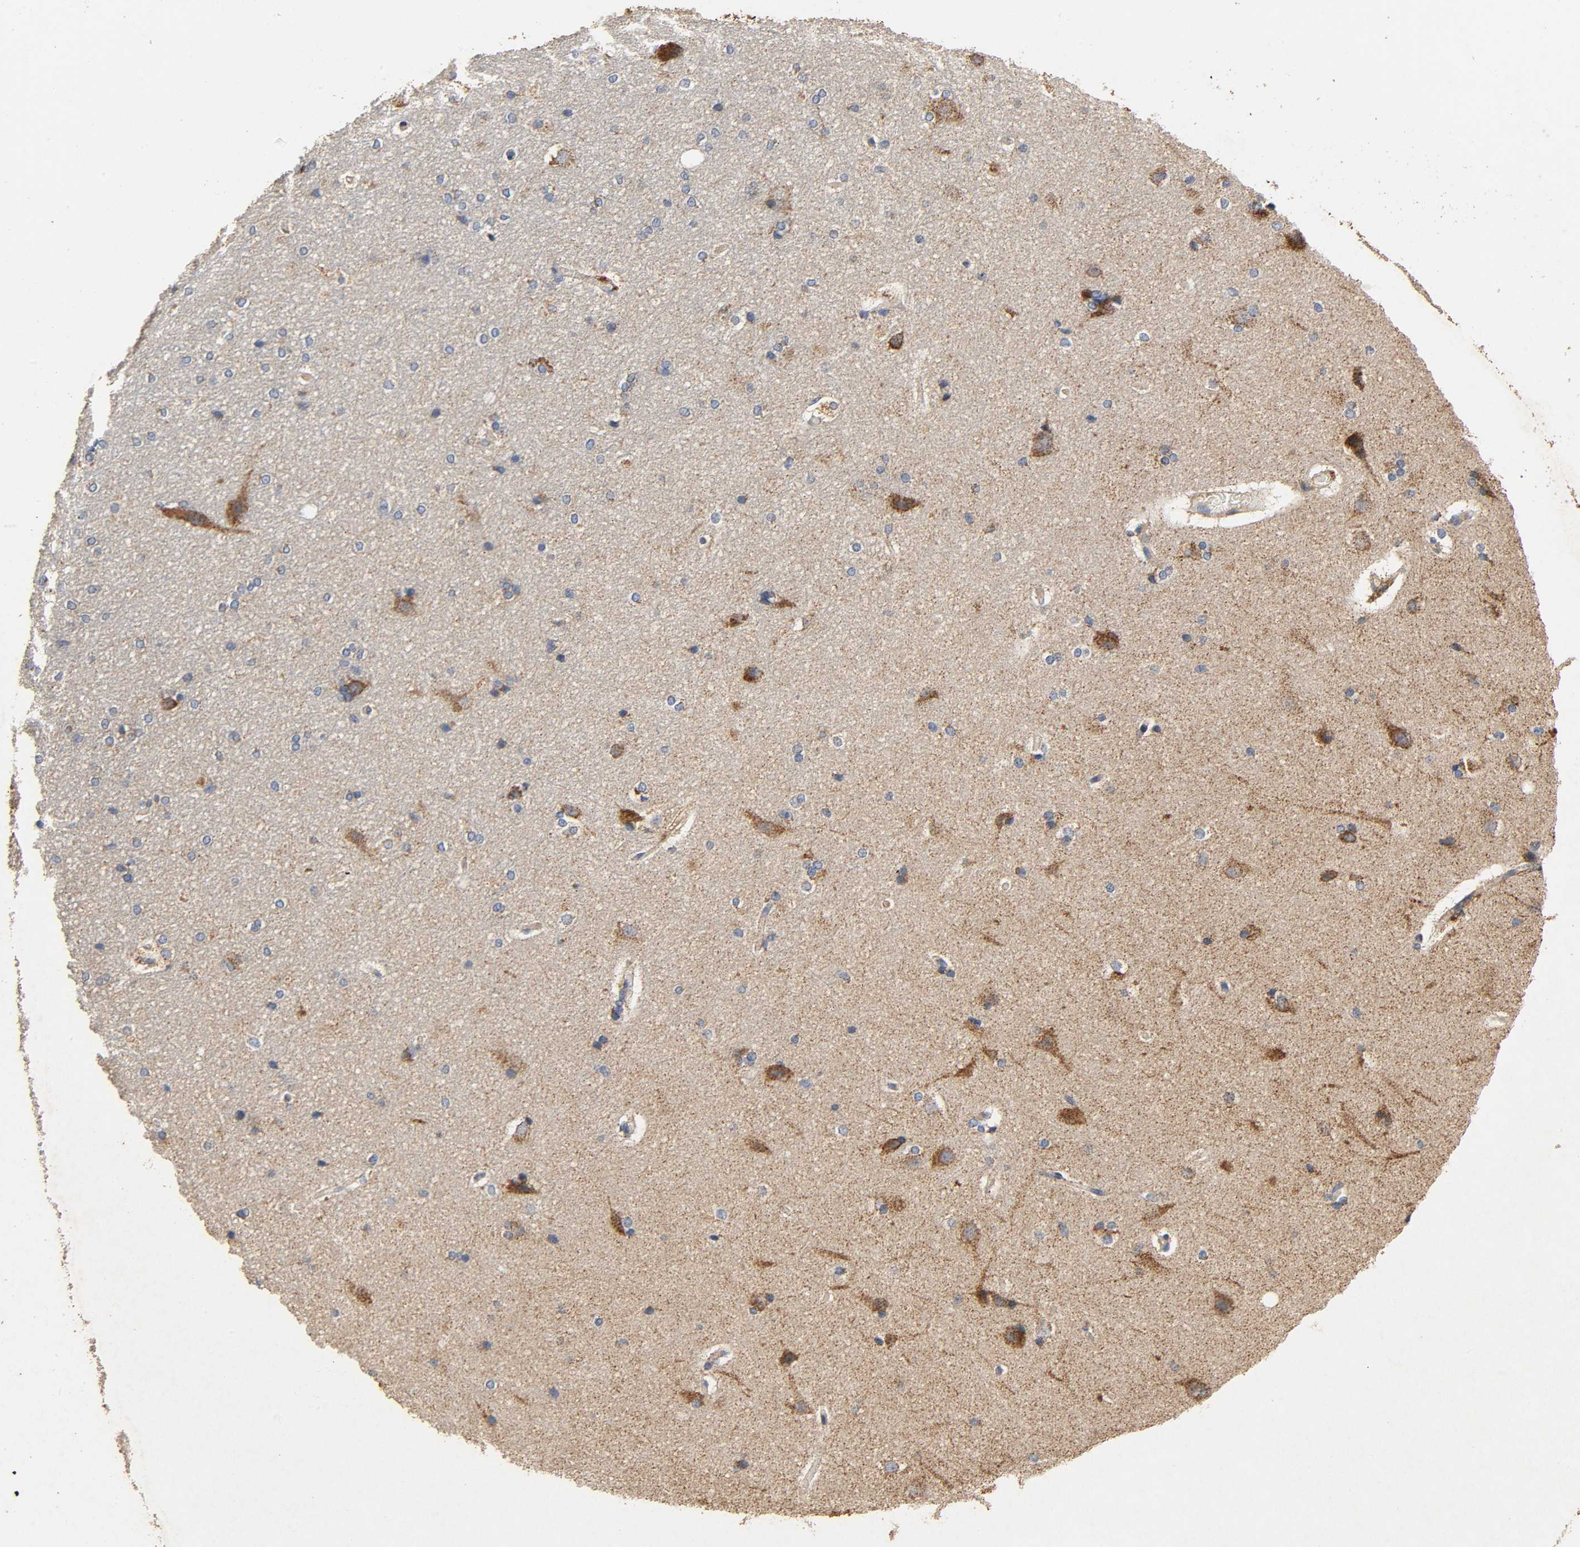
{"staining": {"intensity": "negative", "quantity": "none", "location": "none"}, "tissue": "hippocampus", "cell_type": "Glial cells", "image_type": "normal", "snomed": [{"axis": "morphology", "description": "Normal tissue, NOS"}, {"axis": "topography", "description": "Hippocampus"}], "caption": "Protein analysis of normal hippocampus demonstrates no significant expression in glial cells.", "gene": "NDUFS3", "patient": {"sex": "female", "age": 19}}